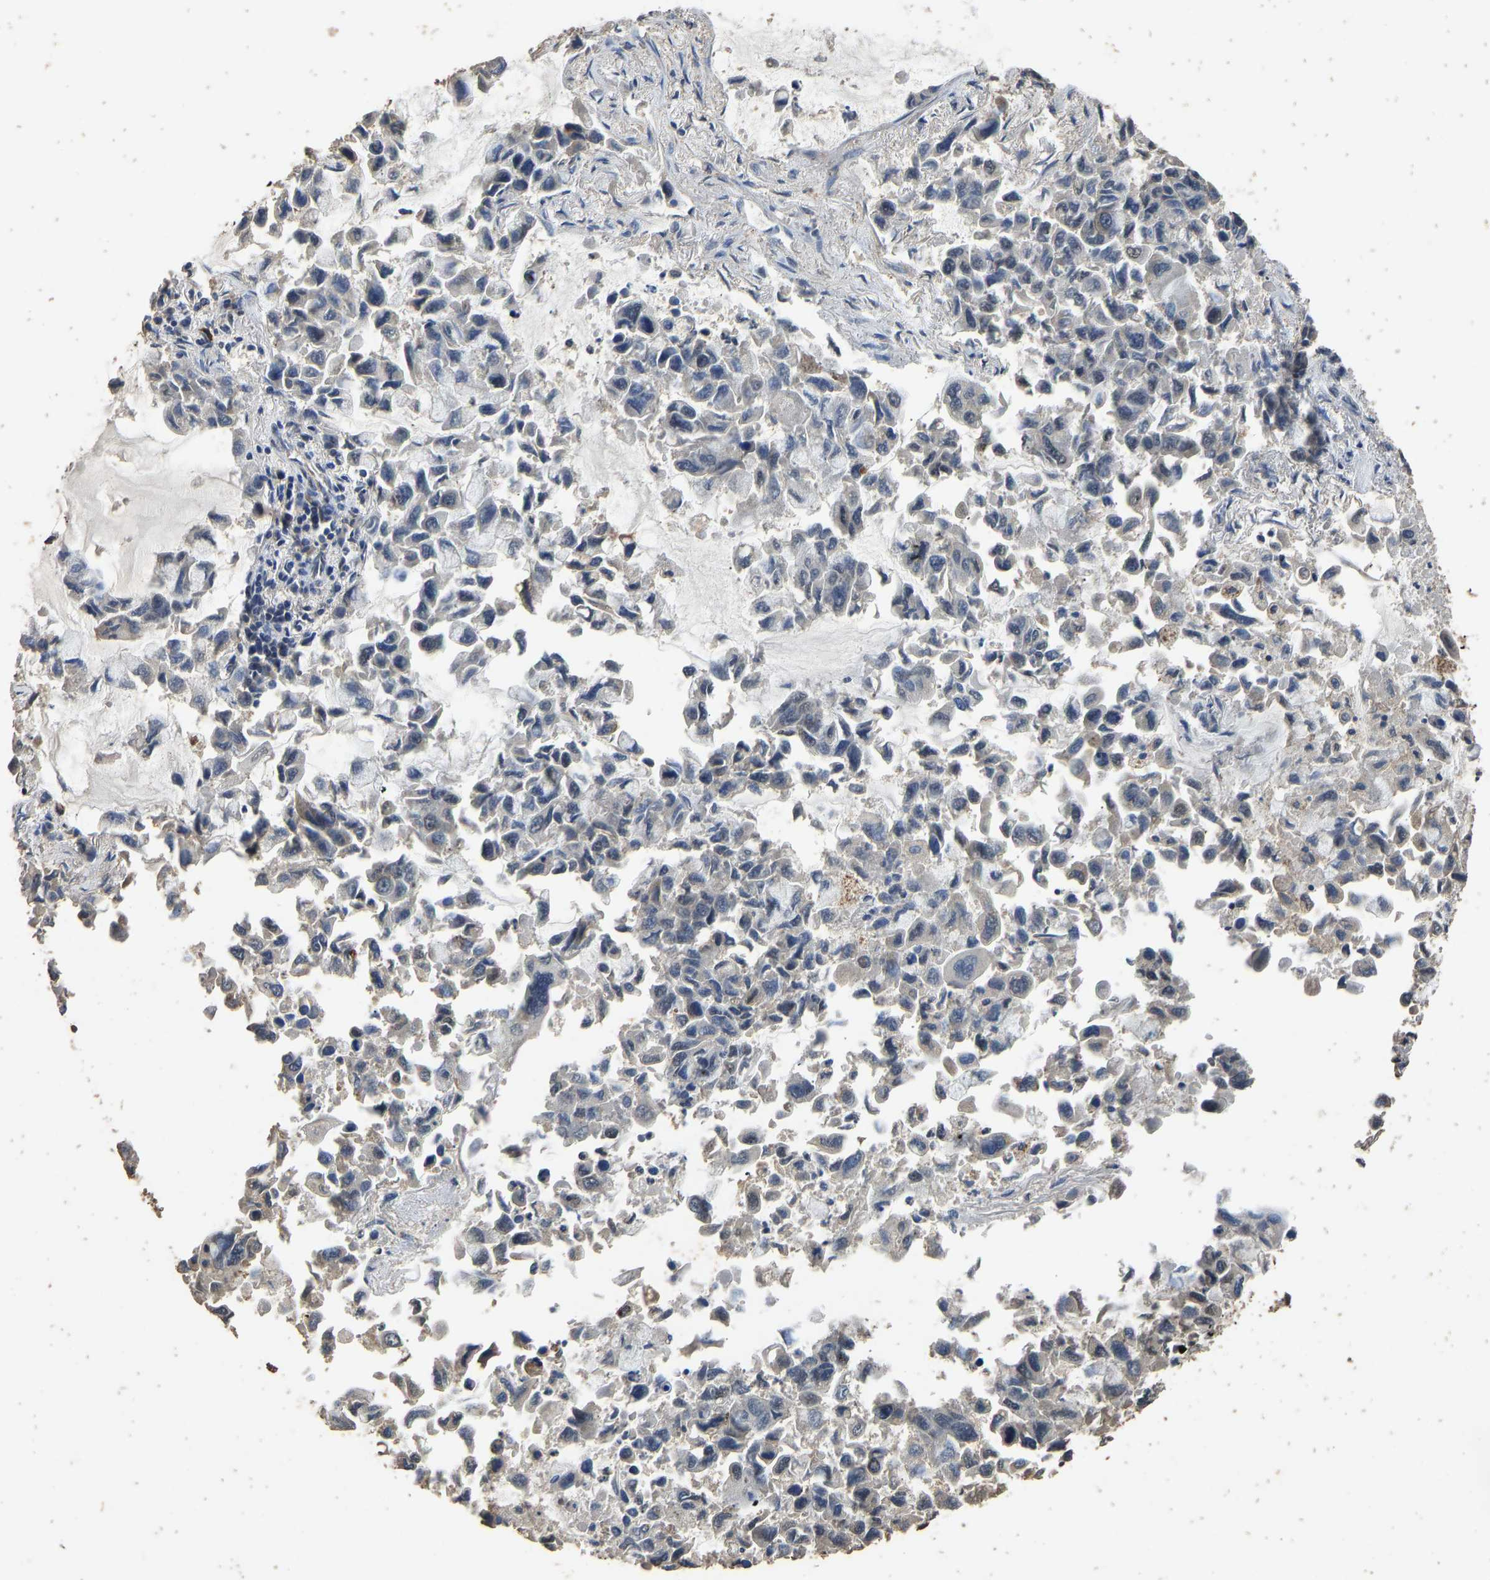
{"staining": {"intensity": "negative", "quantity": "none", "location": "none"}, "tissue": "lung cancer", "cell_type": "Tumor cells", "image_type": "cancer", "snomed": [{"axis": "morphology", "description": "Adenocarcinoma, NOS"}, {"axis": "topography", "description": "Lung"}], "caption": "The photomicrograph shows no staining of tumor cells in lung adenocarcinoma.", "gene": "CIDEC", "patient": {"sex": "male", "age": 64}}